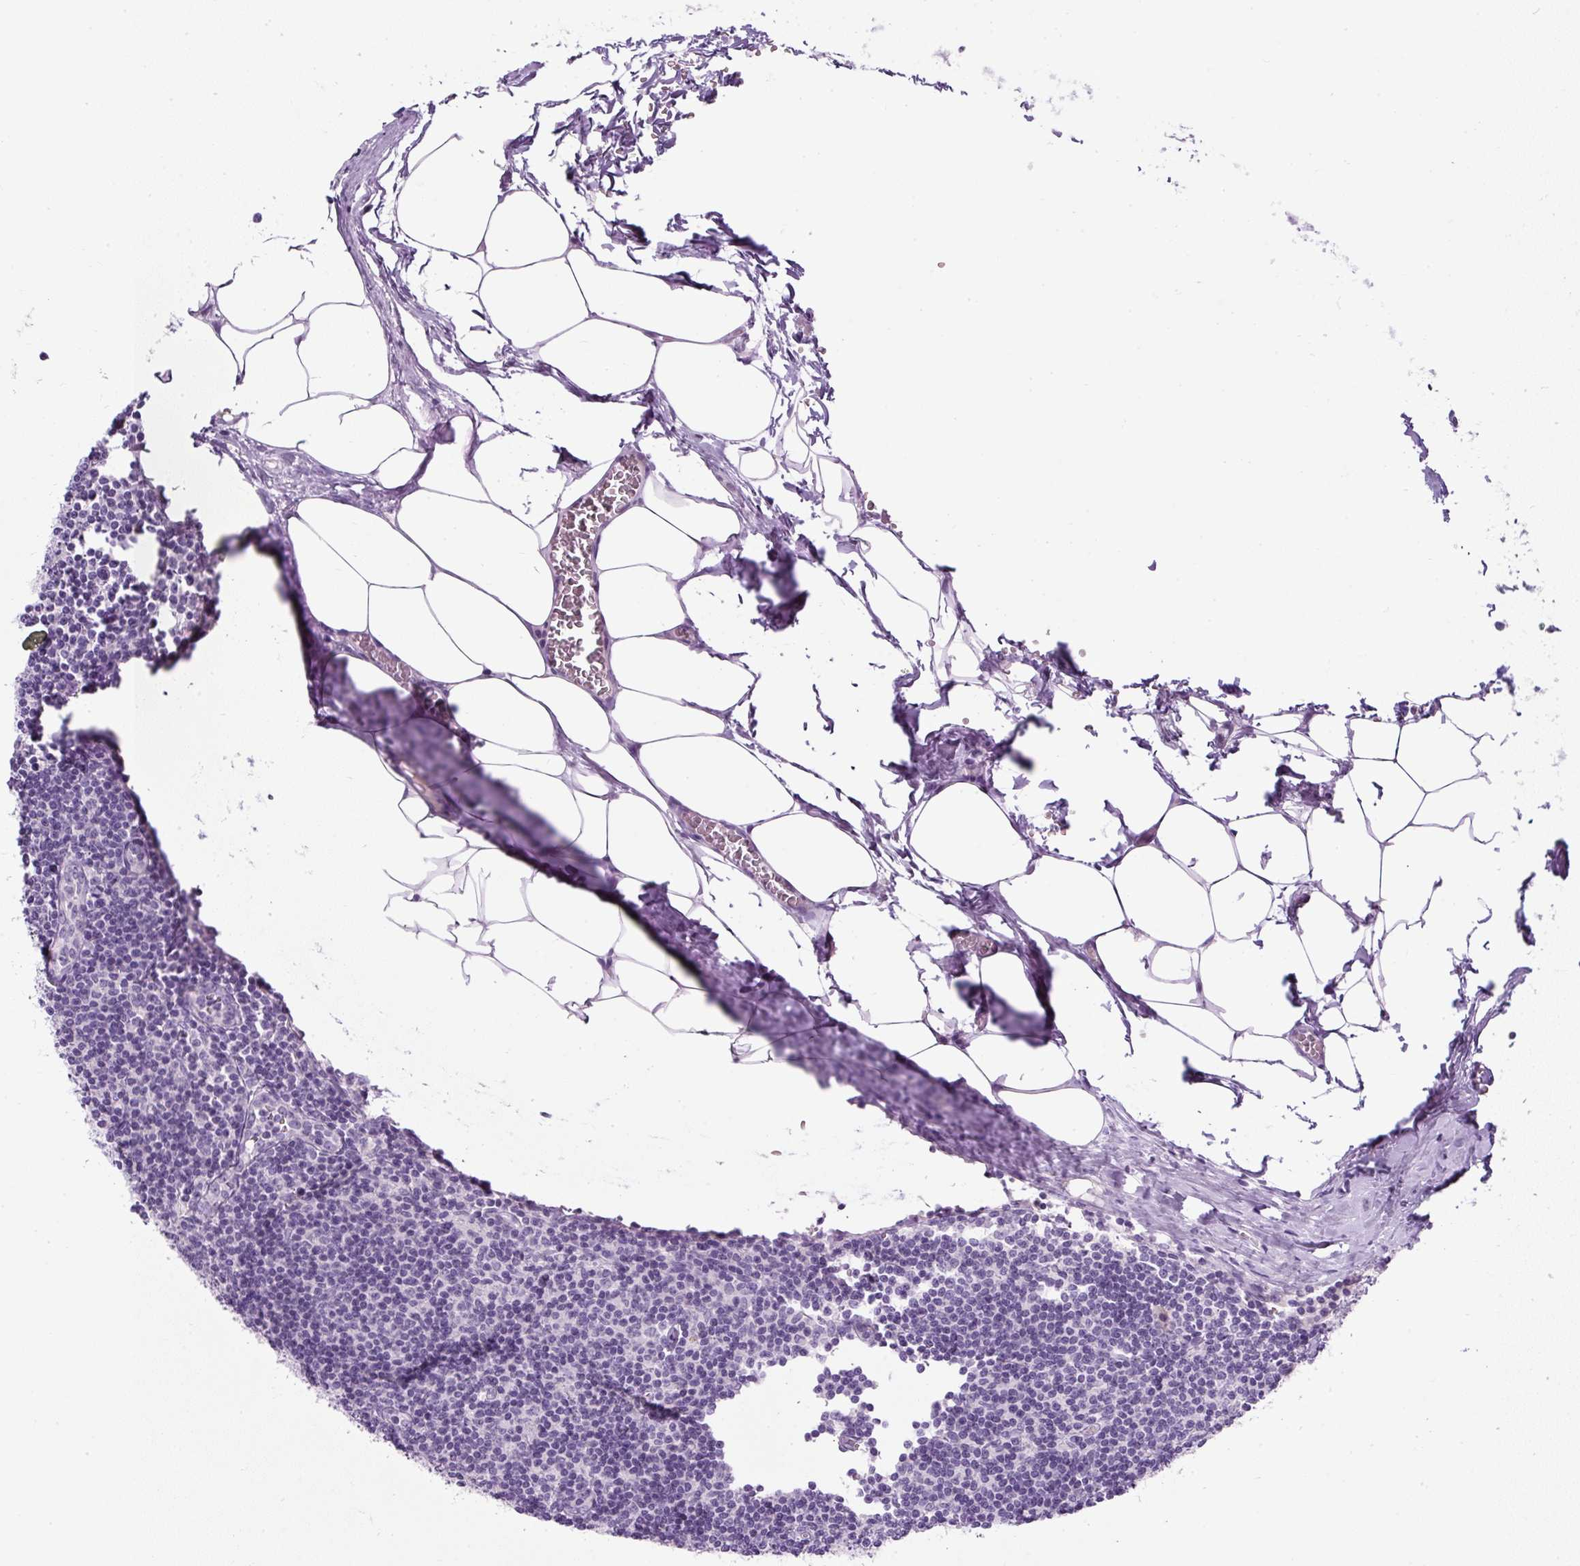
{"staining": {"intensity": "negative", "quantity": "none", "location": "none"}, "tissue": "lymph node", "cell_type": "Germinal center cells", "image_type": "normal", "snomed": [{"axis": "morphology", "description": "Normal tissue, NOS"}, {"axis": "topography", "description": "Lymph node"}], "caption": "Immunohistochemistry (IHC) image of benign lymph node: human lymph node stained with DAB exhibits no significant protein staining in germinal center cells. (DAB immunohistochemistry (IHC), high magnification).", "gene": "COL9A2", "patient": {"sex": "female", "age": 59}}